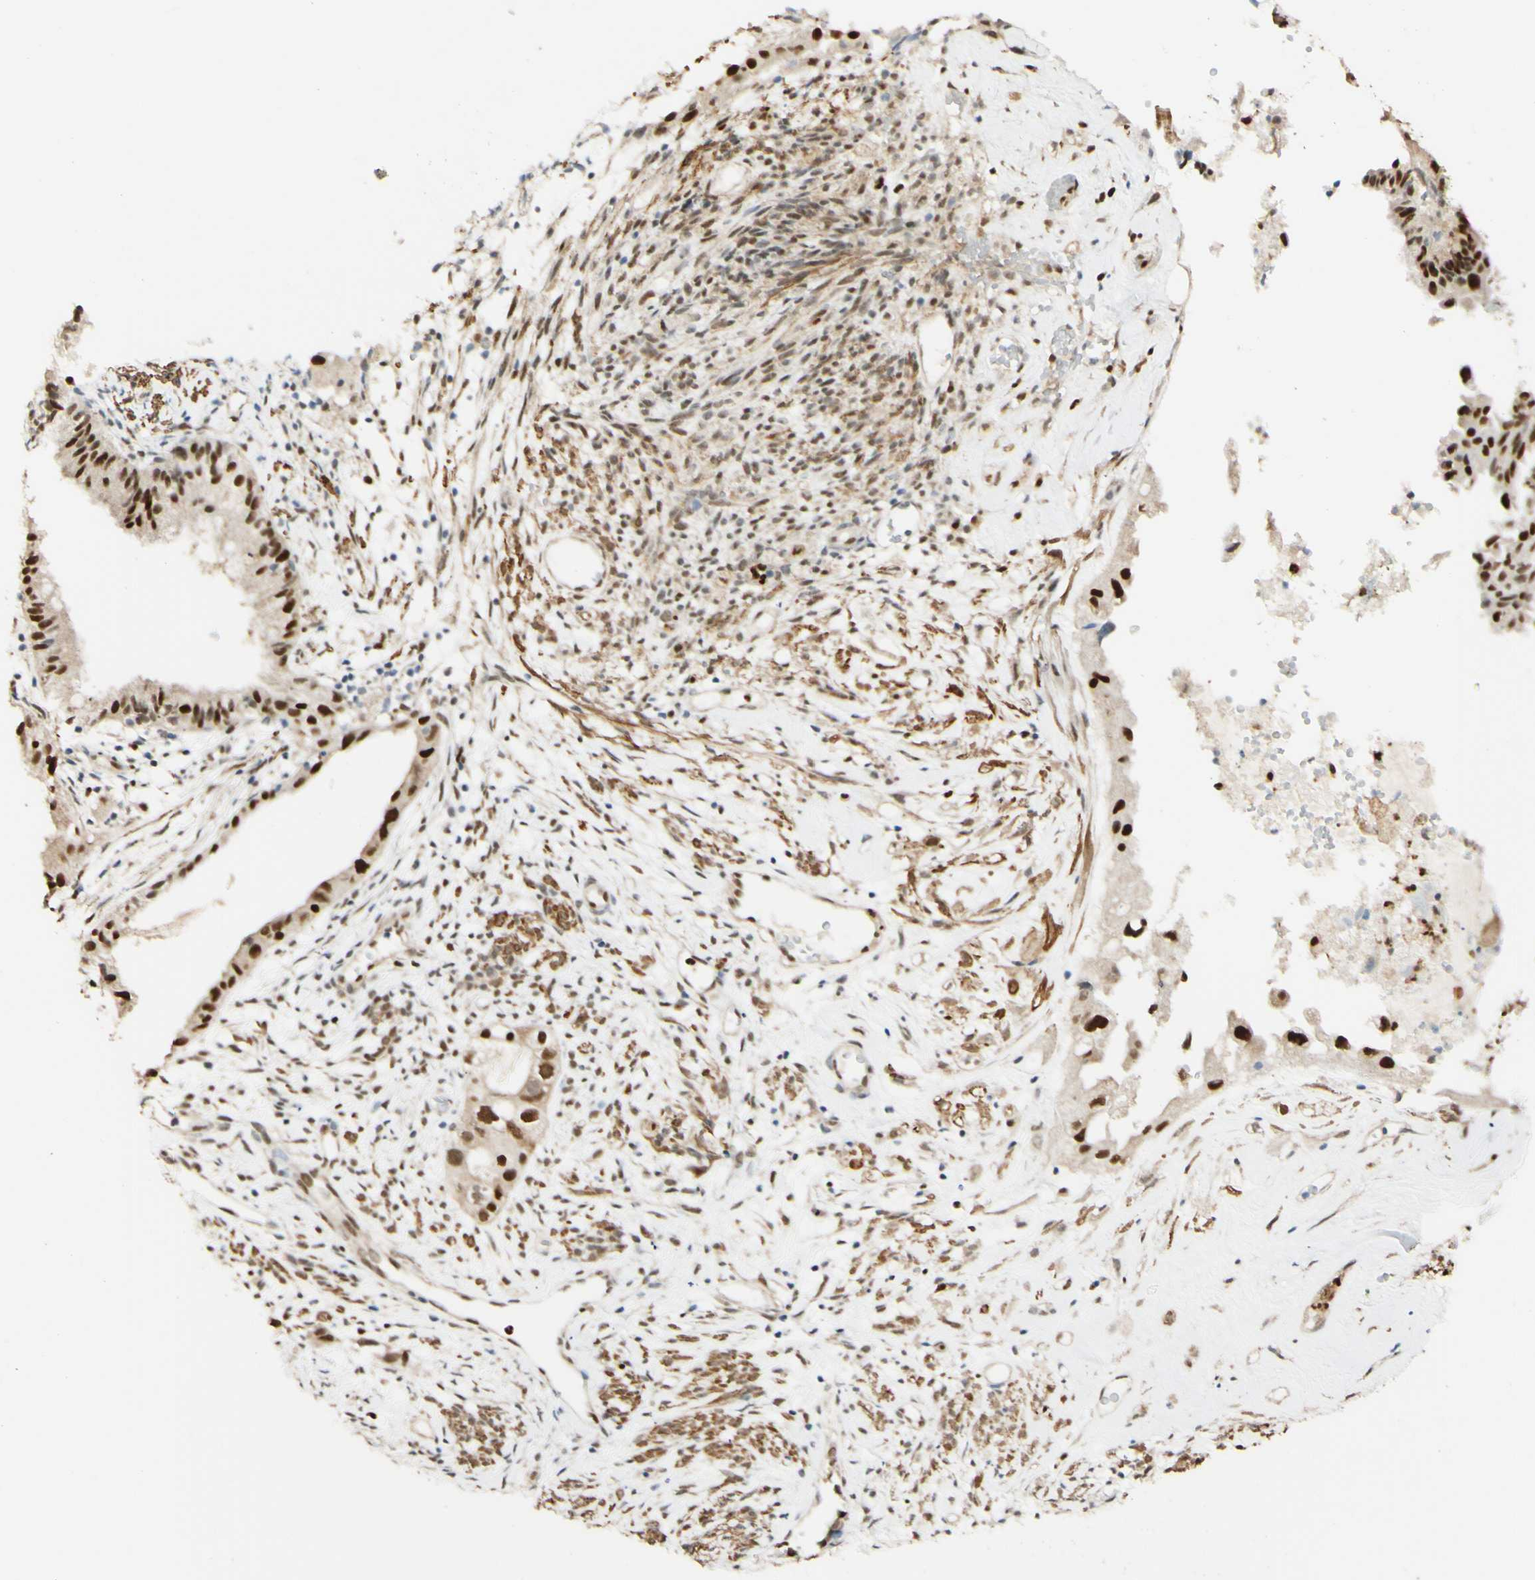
{"staining": {"intensity": "strong", "quantity": ">75%", "location": "nuclear"}, "tissue": "cervical cancer", "cell_type": "Tumor cells", "image_type": "cancer", "snomed": [{"axis": "morphology", "description": "Normal tissue, NOS"}, {"axis": "morphology", "description": "Adenocarcinoma, NOS"}, {"axis": "topography", "description": "Cervix"}, {"axis": "topography", "description": "Endometrium"}], "caption": "Adenocarcinoma (cervical) stained with immunohistochemistry displays strong nuclear positivity in about >75% of tumor cells.", "gene": "MAP3K4", "patient": {"sex": "female", "age": 86}}